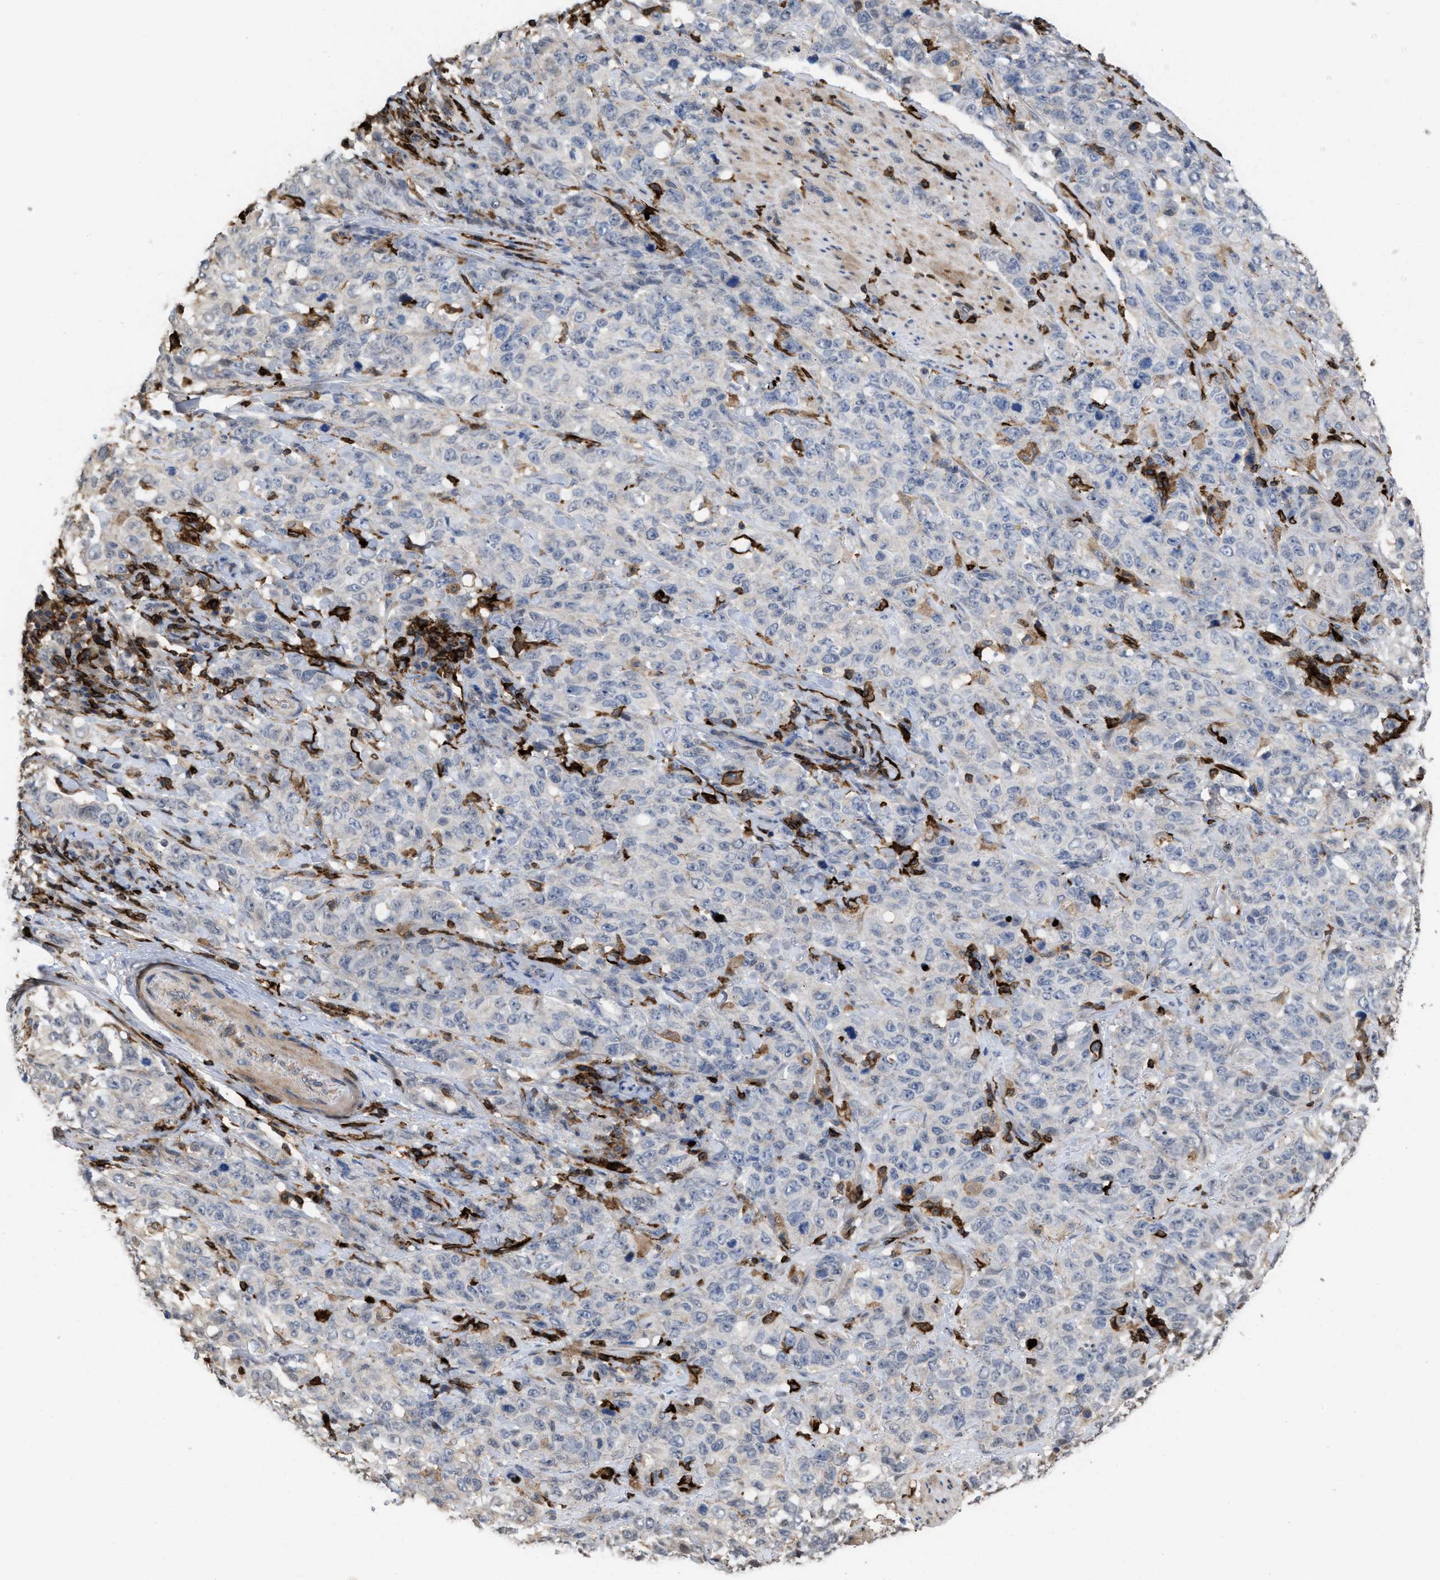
{"staining": {"intensity": "negative", "quantity": "none", "location": "none"}, "tissue": "stomach cancer", "cell_type": "Tumor cells", "image_type": "cancer", "snomed": [{"axis": "morphology", "description": "Adenocarcinoma, NOS"}, {"axis": "topography", "description": "Stomach"}], "caption": "There is no significant expression in tumor cells of stomach adenocarcinoma.", "gene": "PTPRE", "patient": {"sex": "male", "age": 48}}